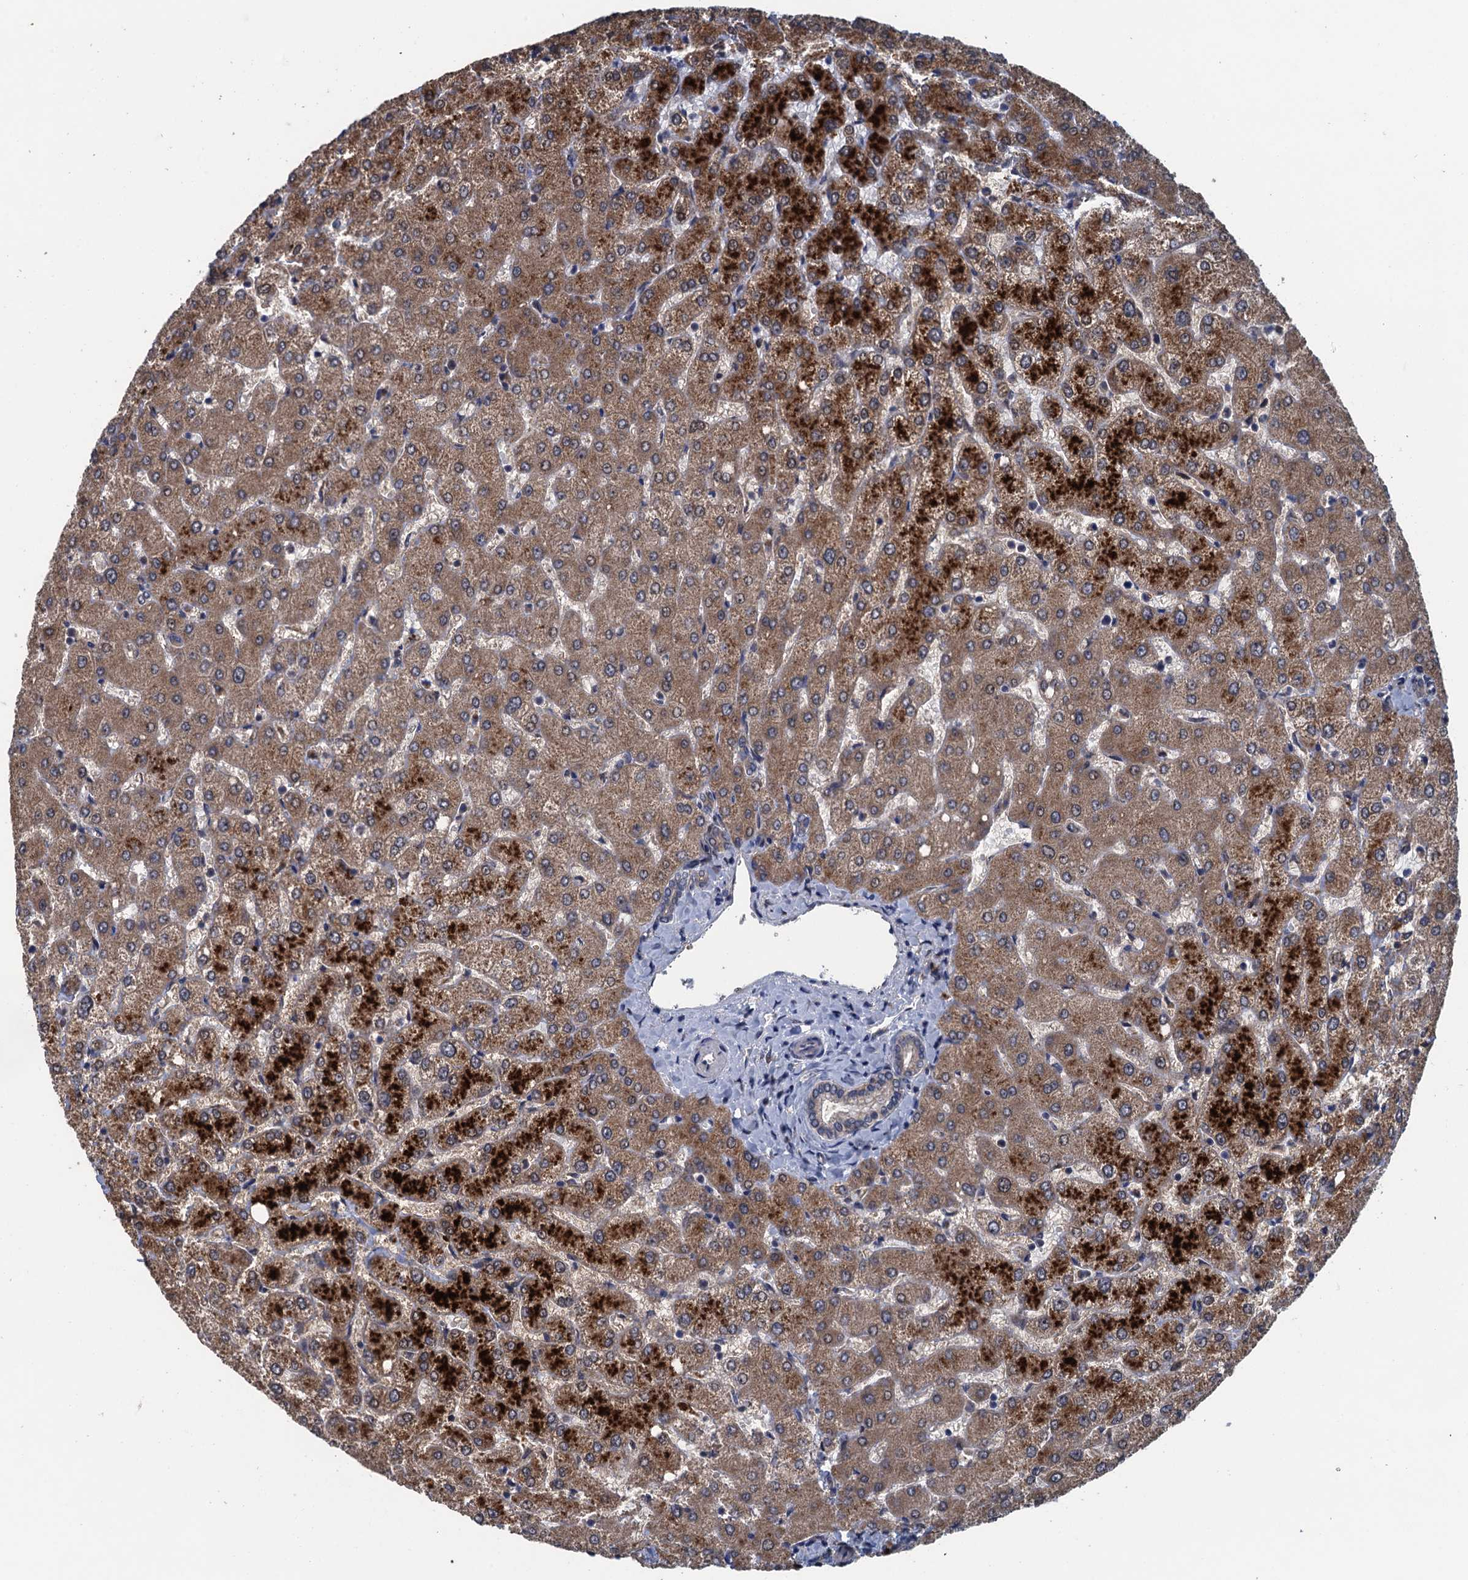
{"staining": {"intensity": "negative", "quantity": "none", "location": "none"}, "tissue": "liver", "cell_type": "Cholangiocytes", "image_type": "normal", "snomed": [{"axis": "morphology", "description": "Normal tissue, NOS"}, {"axis": "topography", "description": "Liver"}], "caption": "Liver stained for a protein using IHC exhibits no staining cholangiocytes.", "gene": "CNTN5", "patient": {"sex": "female", "age": 54}}